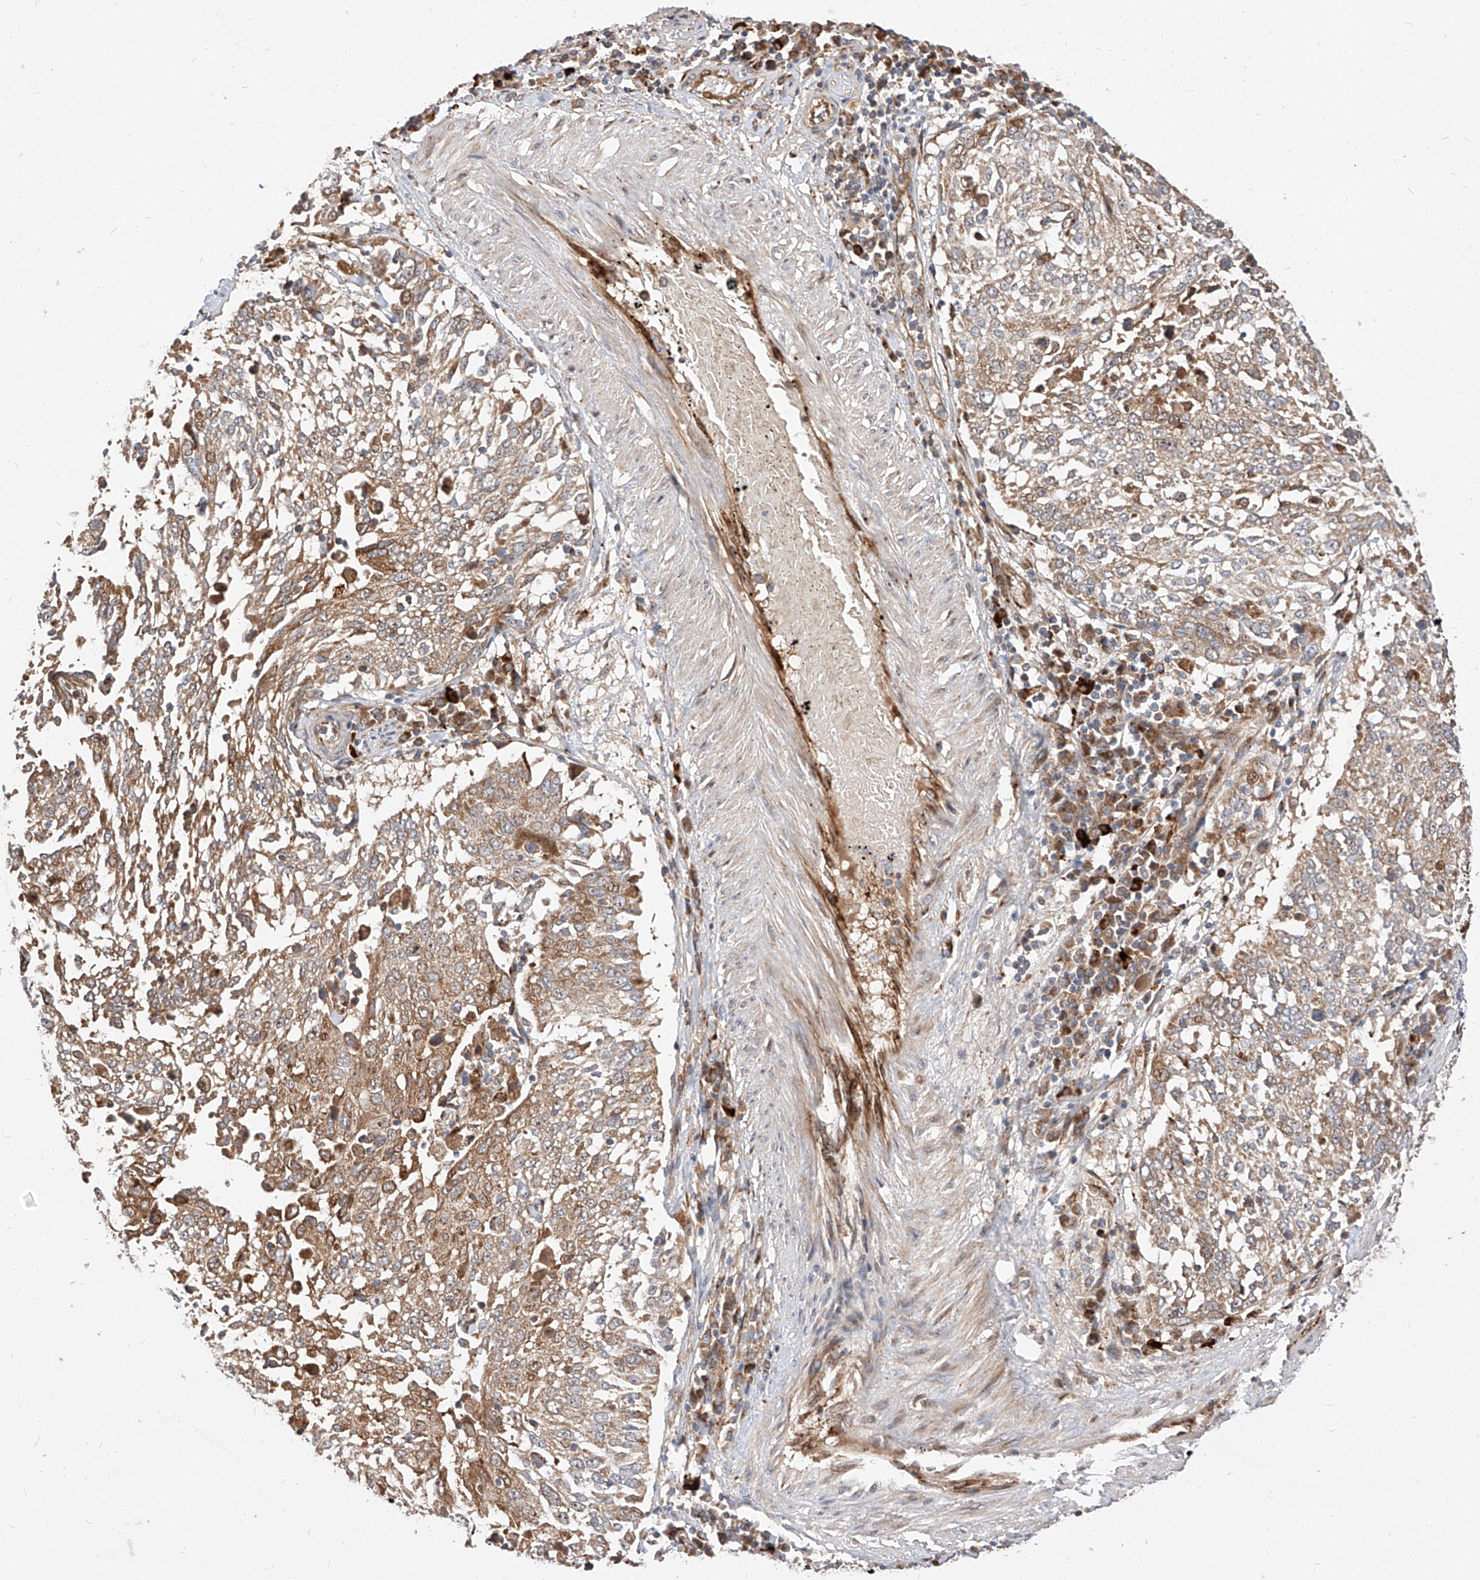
{"staining": {"intensity": "weak", "quantity": ">75%", "location": "cytoplasmic/membranous"}, "tissue": "lung cancer", "cell_type": "Tumor cells", "image_type": "cancer", "snomed": [{"axis": "morphology", "description": "Squamous cell carcinoma, NOS"}, {"axis": "topography", "description": "Lung"}], "caption": "Immunohistochemical staining of human lung cancer (squamous cell carcinoma) shows low levels of weak cytoplasmic/membranous protein positivity in approximately >75% of tumor cells.", "gene": "DIRAS3", "patient": {"sex": "male", "age": 65}}